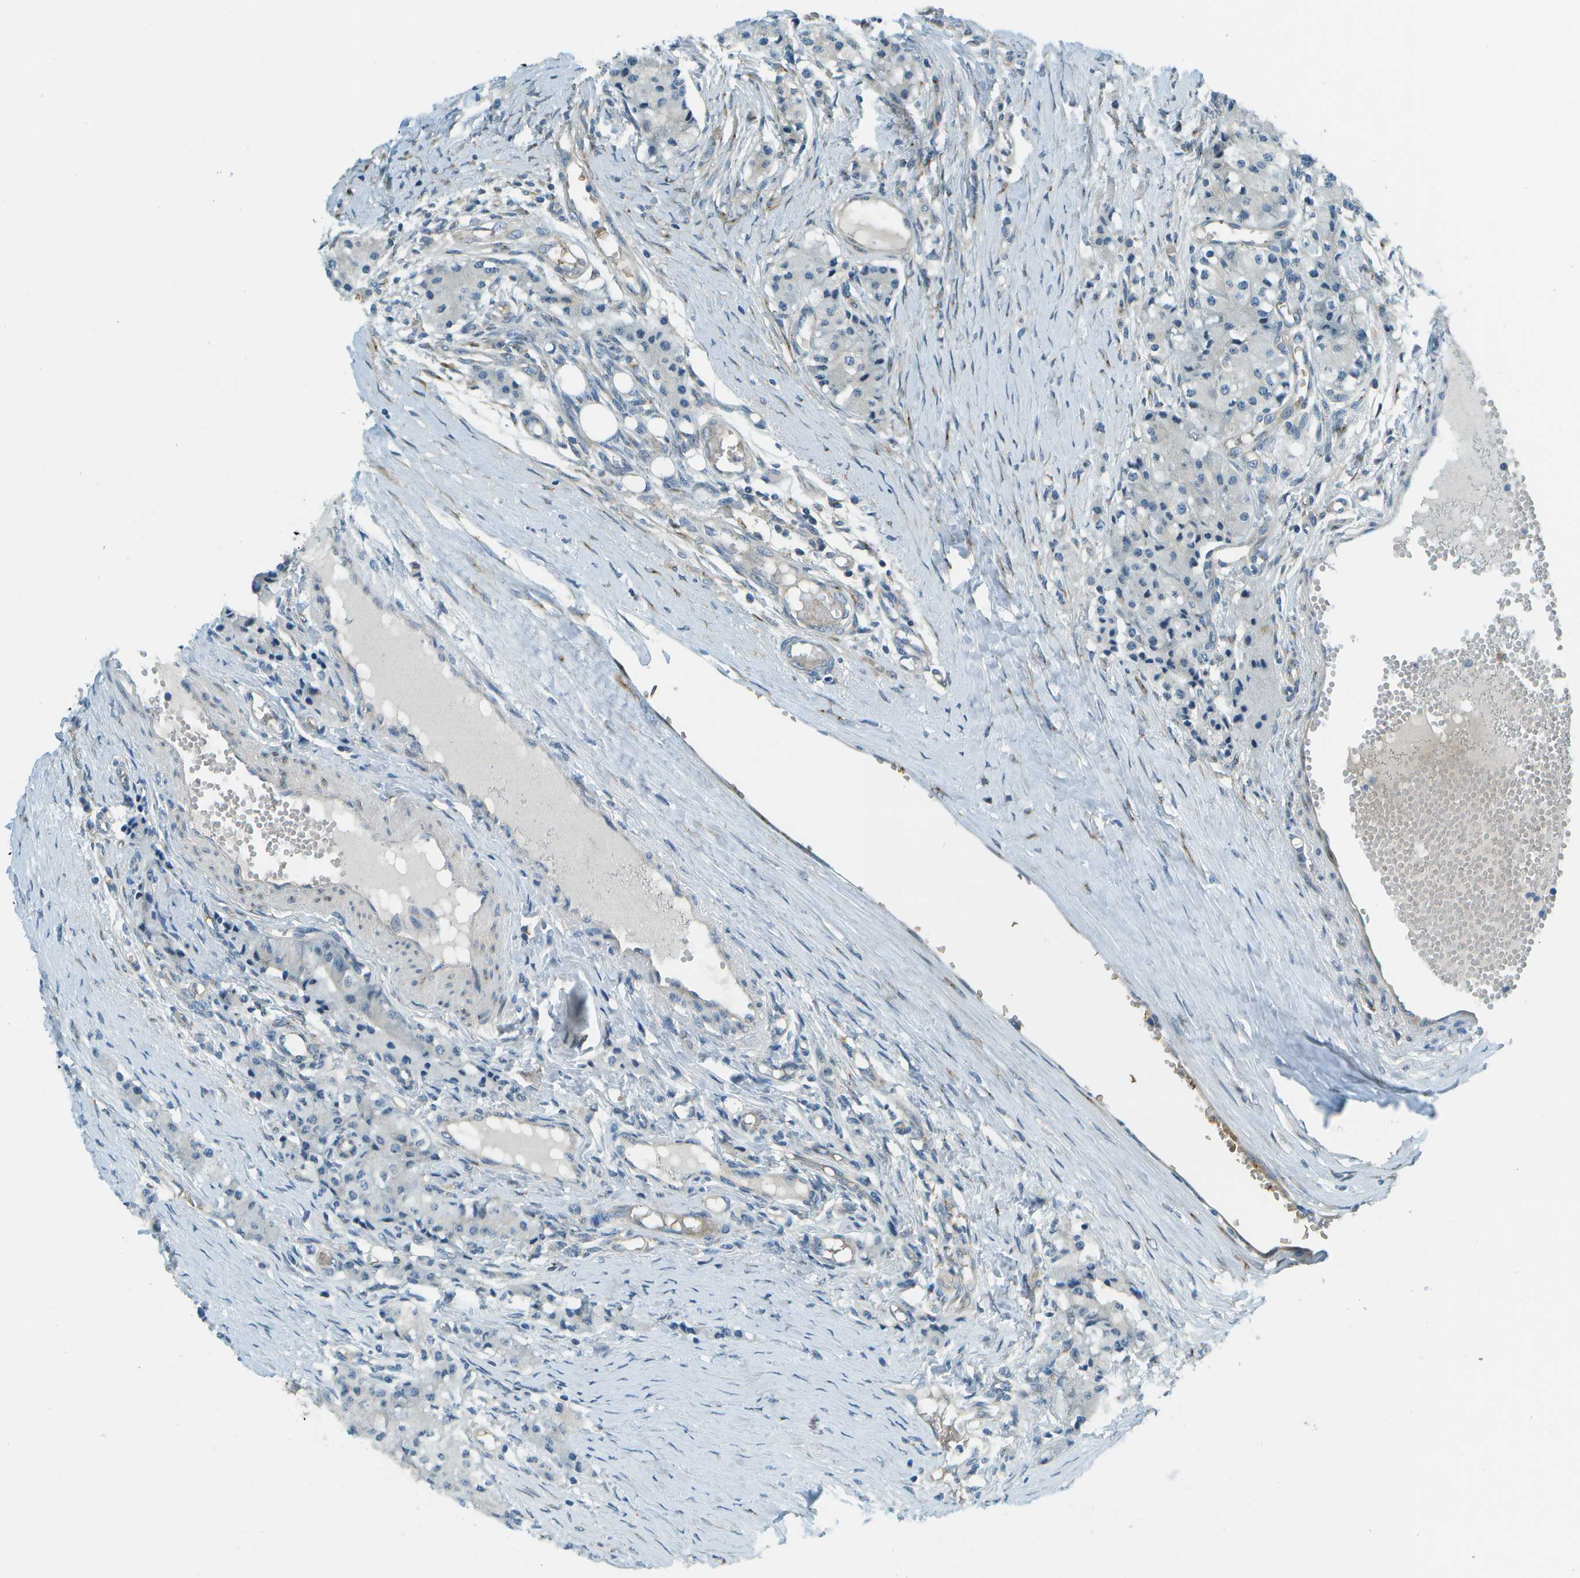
{"staining": {"intensity": "negative", "quantity": "none", "location": "none"}, "tissue": "carcinoid", "cell_type": "Tumor cells", "image_type": "cancer", "snomed": [{"axis": "morphology", "description": "Carcinoid, malignant, NOS"}, {"axis": "topography", "description": "Colon"}], "caption": "Immunohistochemistry of malignant carcinoid reveals no expression in tumor cells.", "gene": "CTIF", "patient": {"sex": "female", "age": 52}}